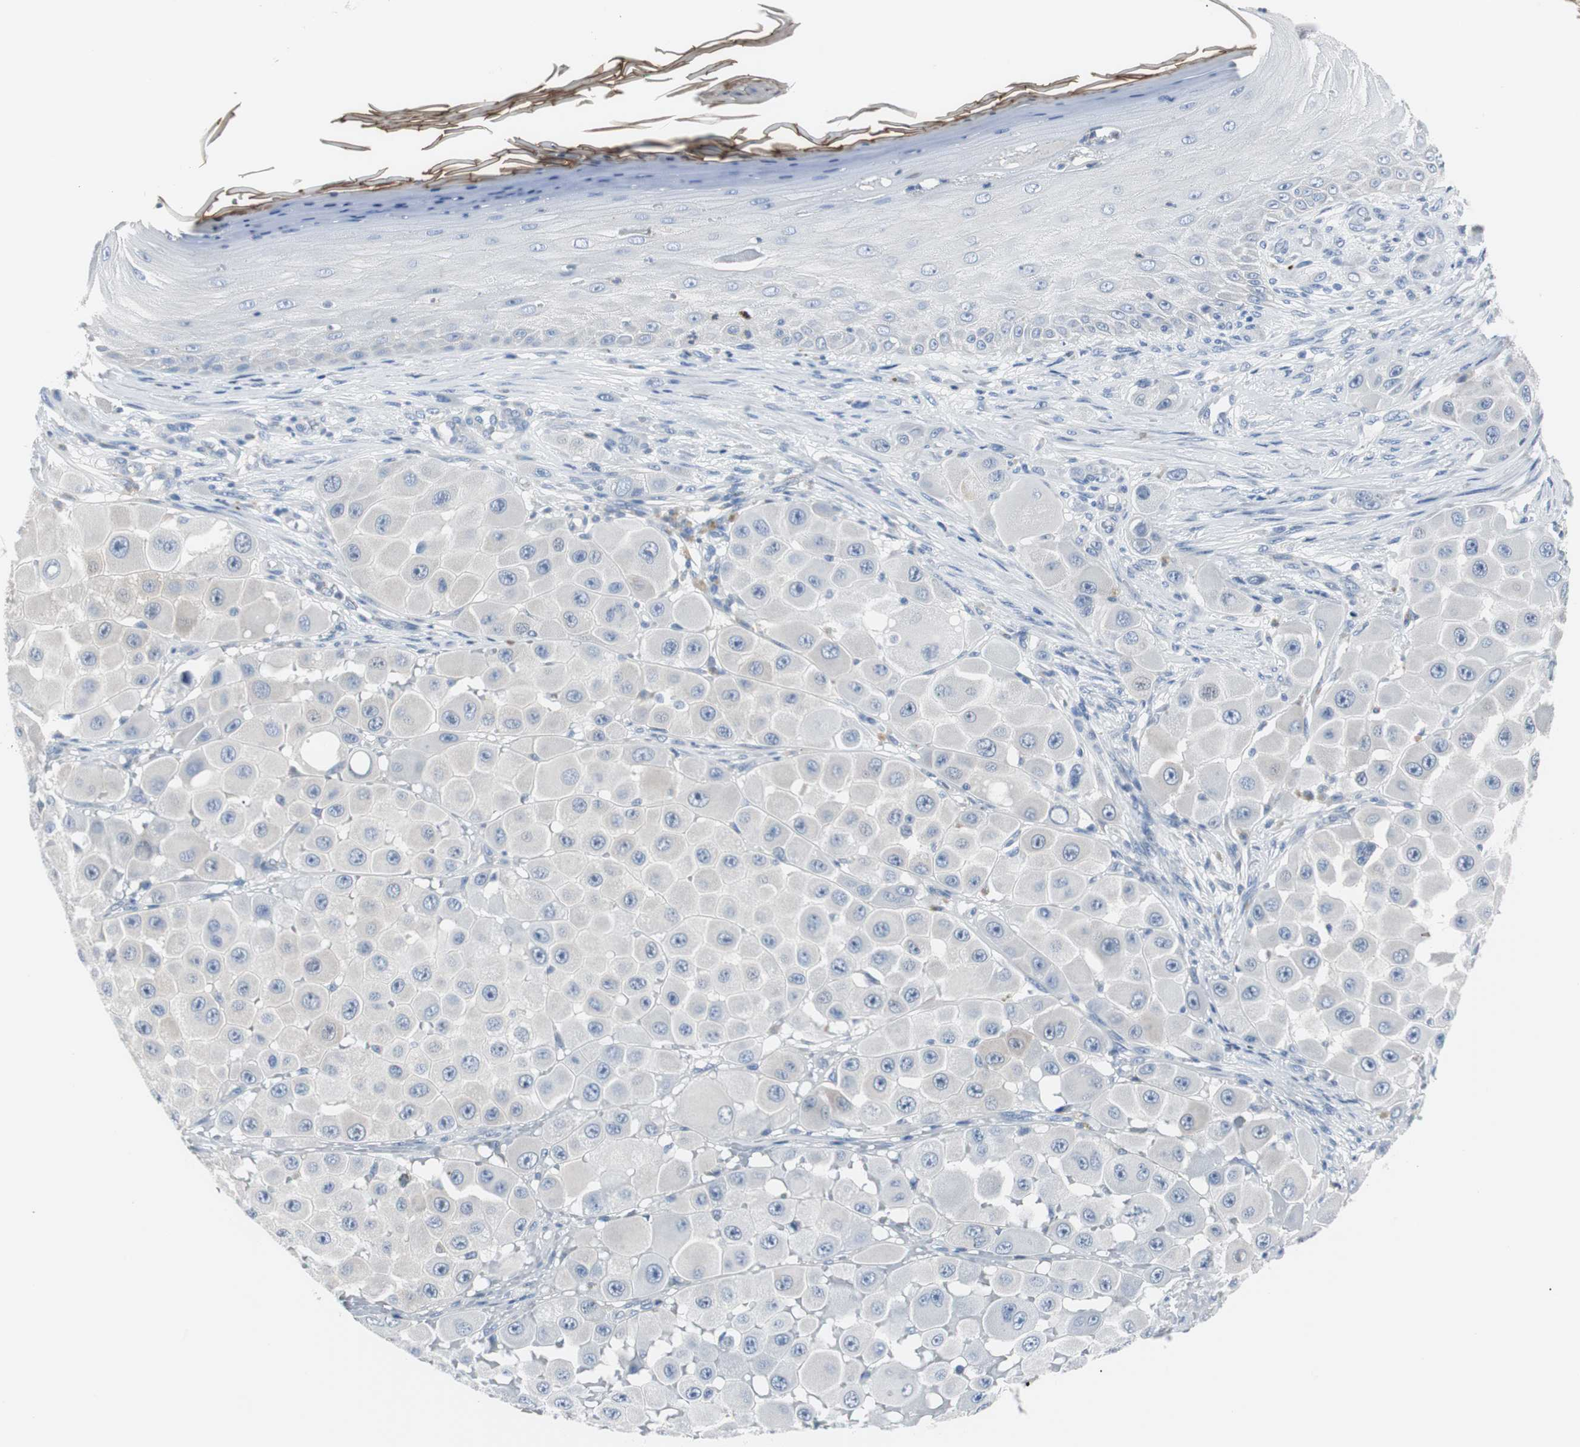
{"staining": {"intensity": "negative", "quantity": "none", "location": "none"}, "tissue": "melanoma", "cell_type": "Tumor cells", "image_type": "cancer", "snomed": [{"axis": "morphology", "description": "Malignant melanoma, NOS"}, {"axis": "topography", "description": "Skin"}], "caption": "The image demonstrates no staining of tumor cells in melanoma.", "gene": "RASA1", "patient": {"sex": "female", "age": 81}}